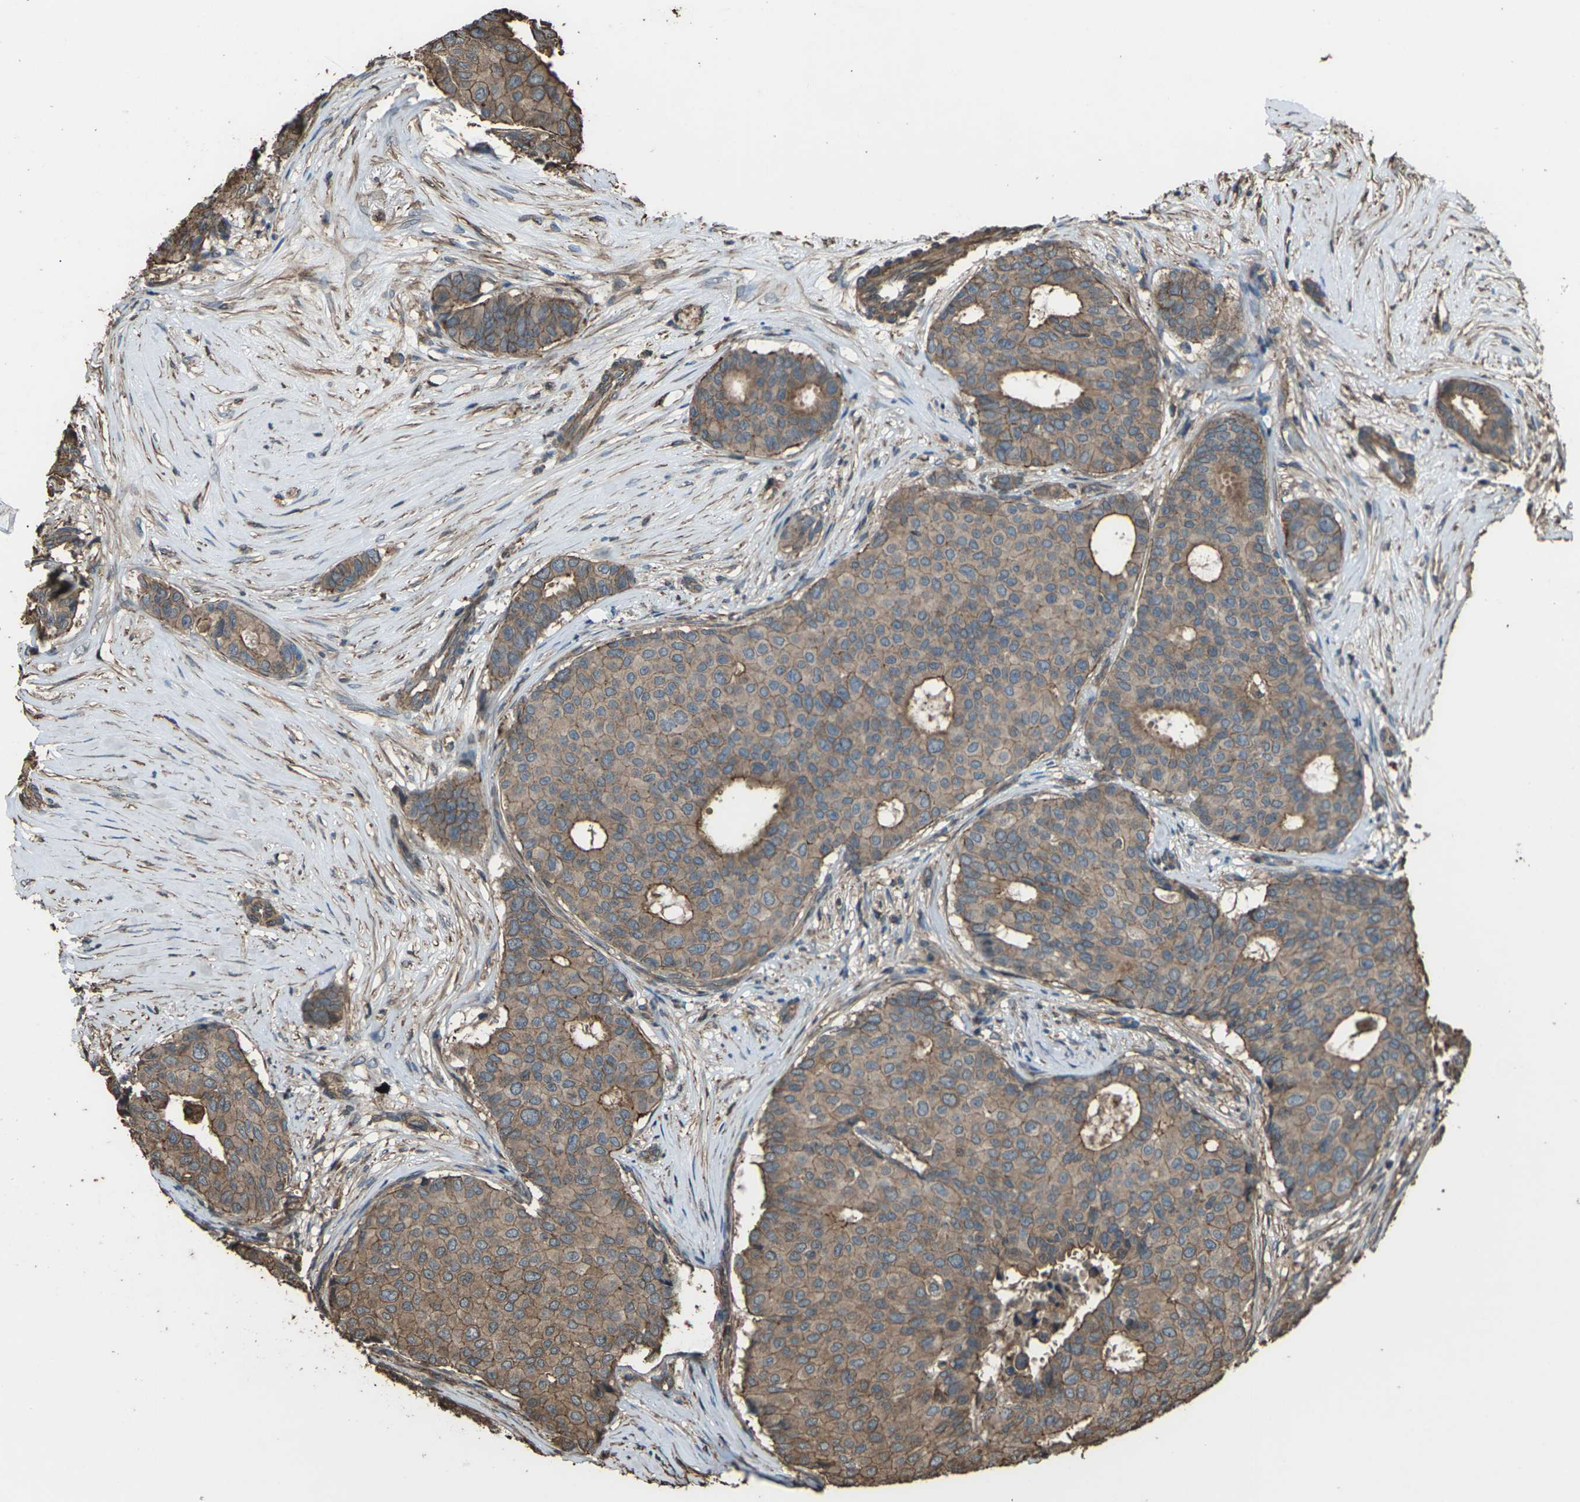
{"staining": {"intensity": "moderate", "quantity": ">75%", "location": "cytoplasmic/membranous"}, "tissue": "breast cancer", "cell_type": "Tumor cells", "image_type": "cancer", "snomed": [{"axis": "morphology", "description": "Duct carcinoma"}, {"axis": "topography", "description": "Breast"}], "caption": "A micrograph of human breast cancer stained for a protein shows moderate cytoplasmic/membranous brown staining in tumor cells.", "gene": "DHPS", "patient": {"sex": "female", "age": 75}}